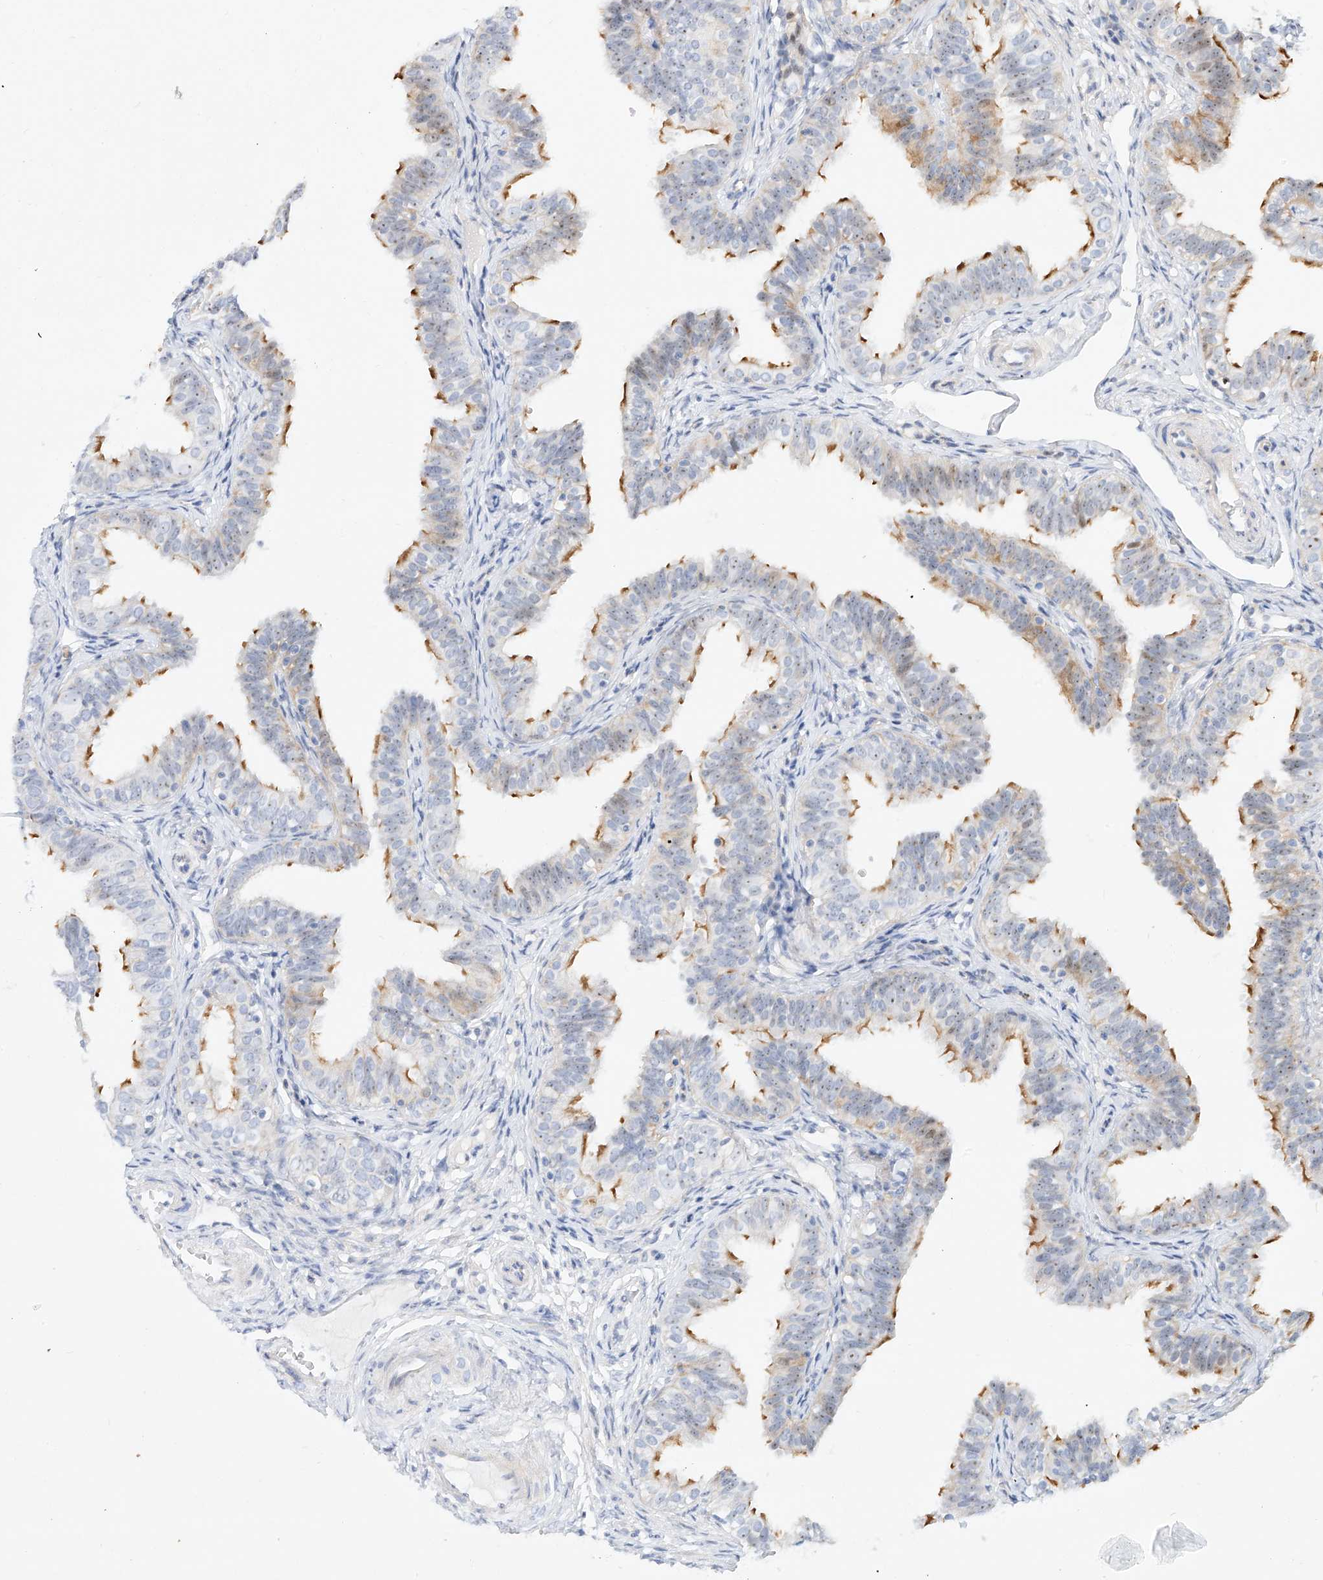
{"staining": {"intensity": "moderate", "quantity": "25%-75%", "location": "cytoplasmic/membranous"}, "tissue": "fallopian tube", "cell_type": "Glandular cells", "image_type": "normal", "snomed": [{"axis": "morphology", "description": "Normal tissue, NOS"}, {"axis": "topography", "description": "Fallopian tube"}], "caption": "This is a photomicrograph of immunohistochemistry (IHC) staining of normal fallopian tube, which shows moderate expression in the cytoplasmic/membranous of glandular cells.", "gene": "SNU13", "patient": {"sex": "female", "age": 35}}